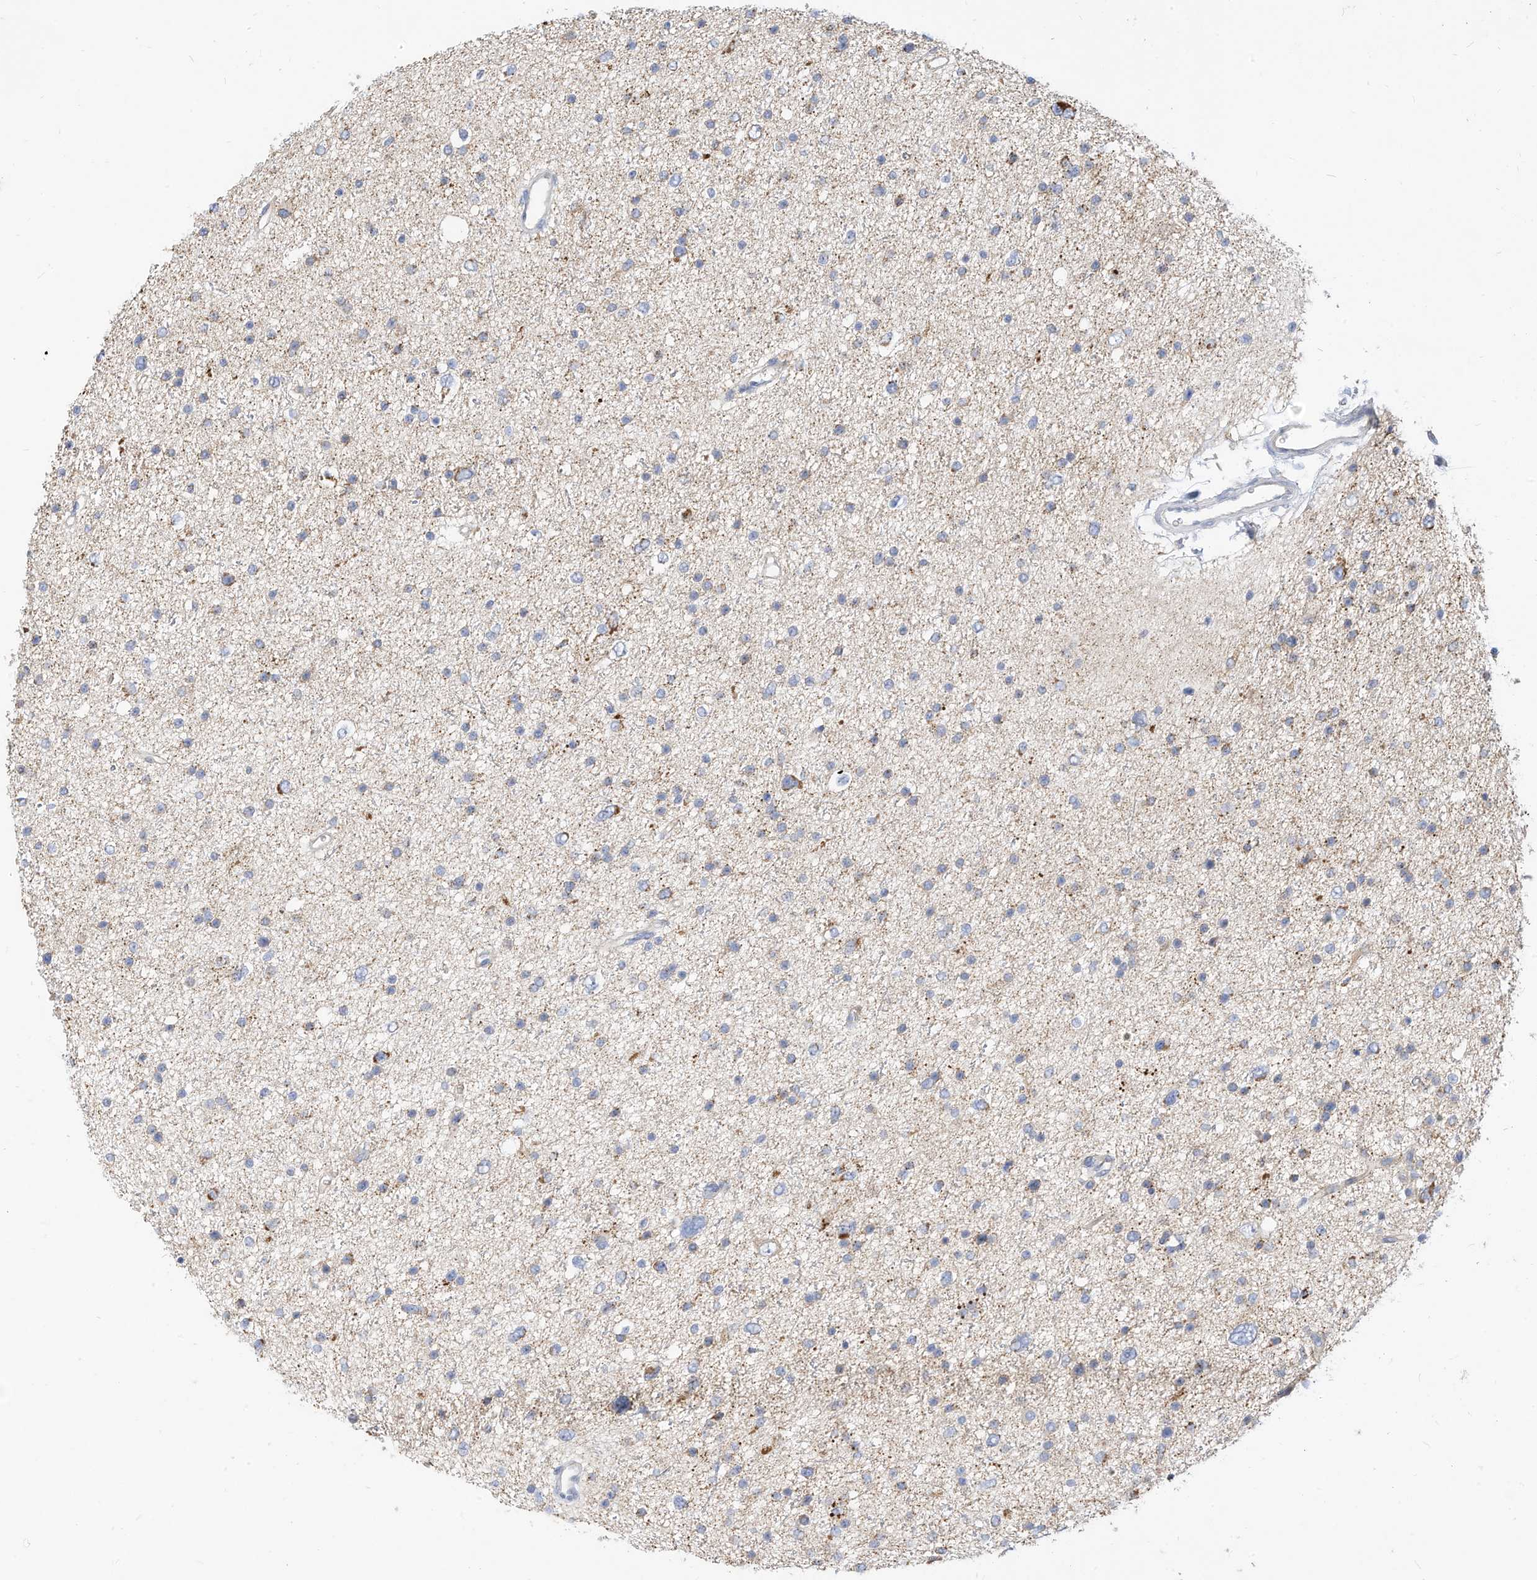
{"staining": {"intensity": "moderate", "quantity": "<25%", "location": "cytoplasmic/membranous"}, "tissue": "glioma", "cell_type": "Tumor cells", "image_type": "cancer", "snomed": [{"axis": "morphology", "description": "Glioma, malignant, Low grade"}, {"axis": "topography", "description": "Brain"}], "caption": "Low-grade glioma (malignant) stained with a protein marker reveals moderate staining in tumor cells.", "gene": "RHOH", "patient": {"sex": "female", "age": 37}}